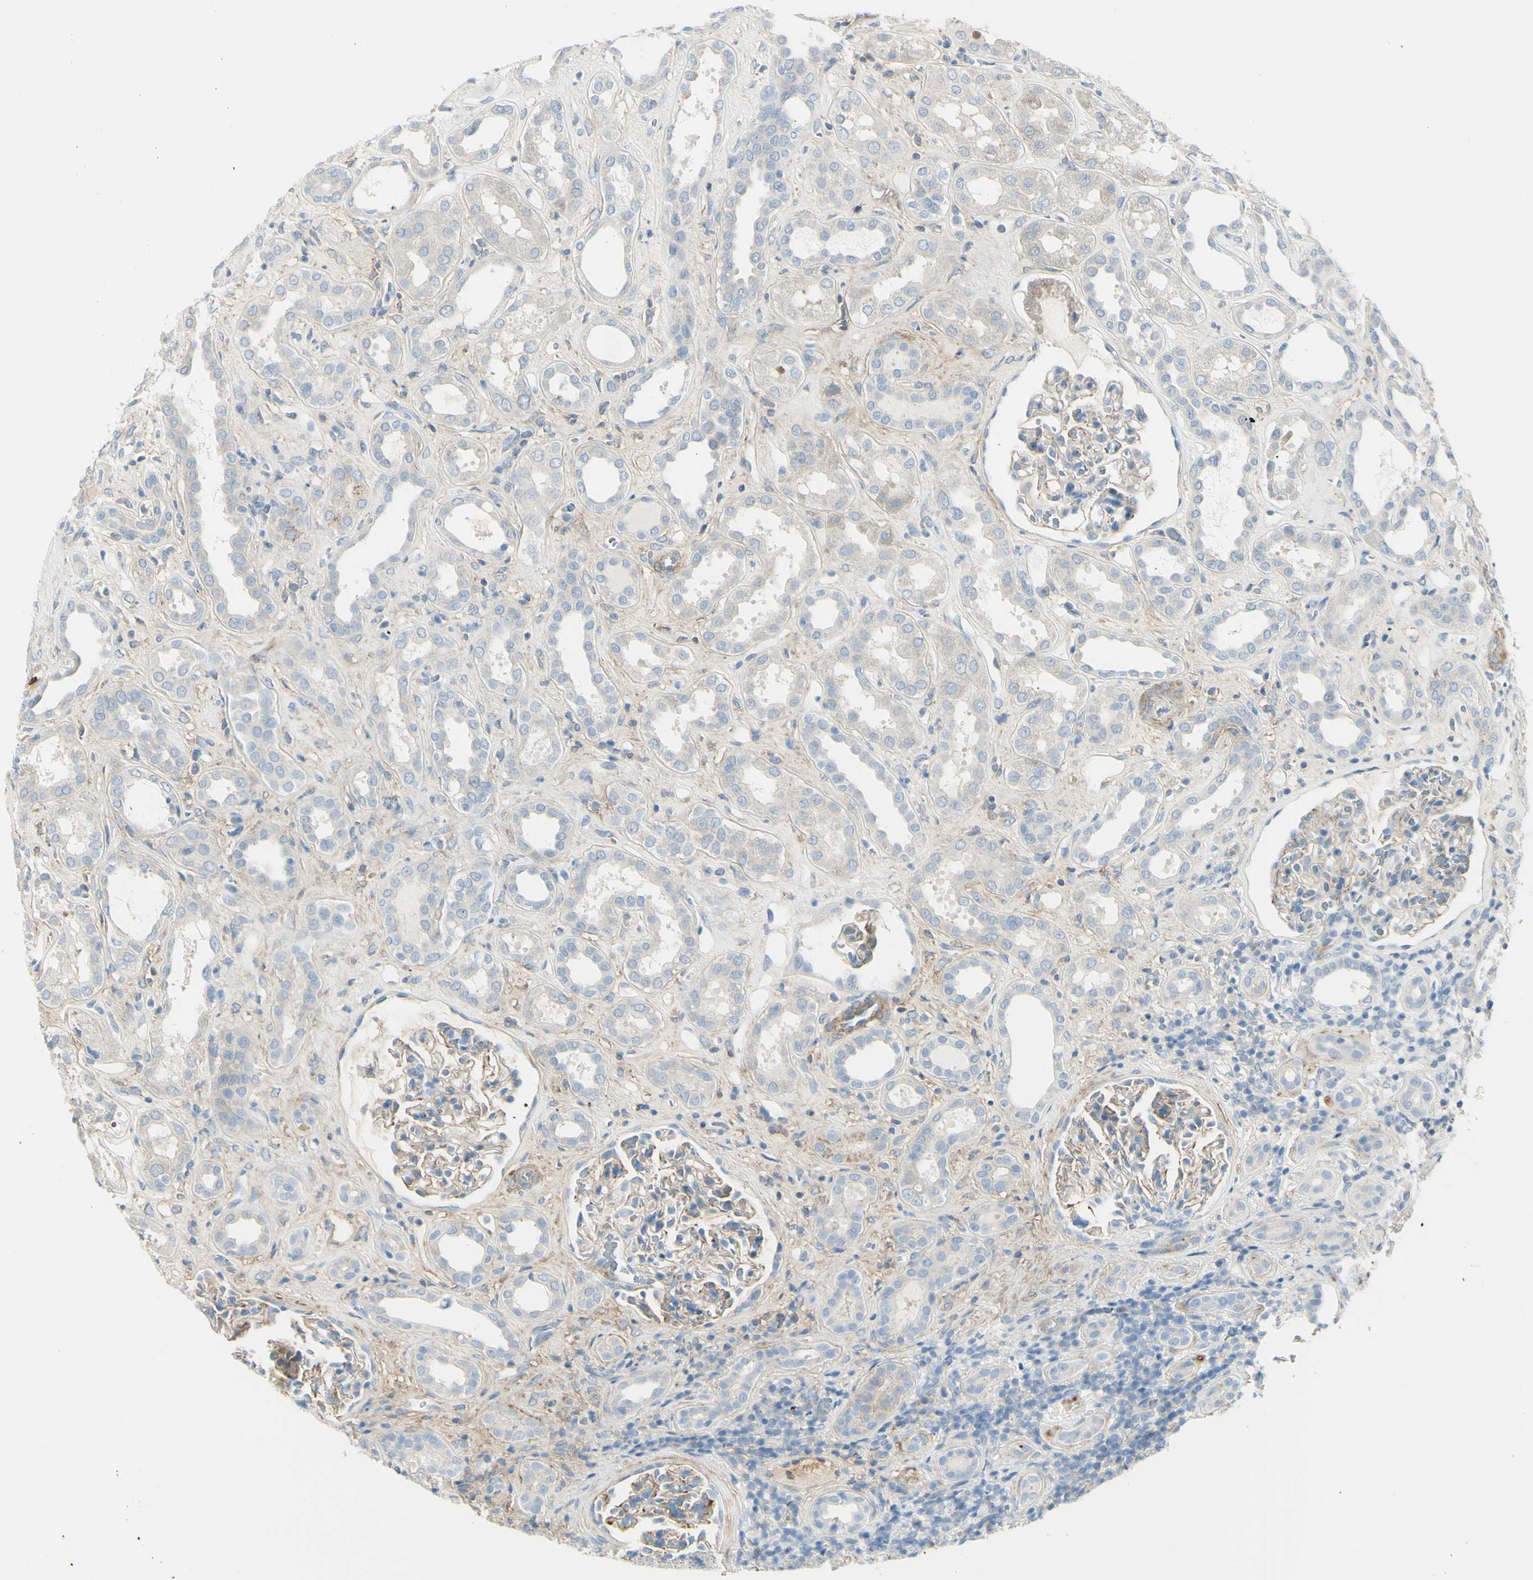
{"staining": {"intensity": "negative", "quantity": "none", "location": "none"}, "tissue": "kidney", "cell_type": "Cells in glomeruli", "image_type": "normal", "snomed": [{"axis": "morphology", "description": "Normal tissue, NOS"}, {"axis": "topography", "description": "Kidney"}], "caption": "Human kidney stained for a protein using immunohistochemistry (IHC) displays no expression in cells in glomeruli.", "gene": "NCBP2L", "patient": {"sex": "male", "age": 59}}